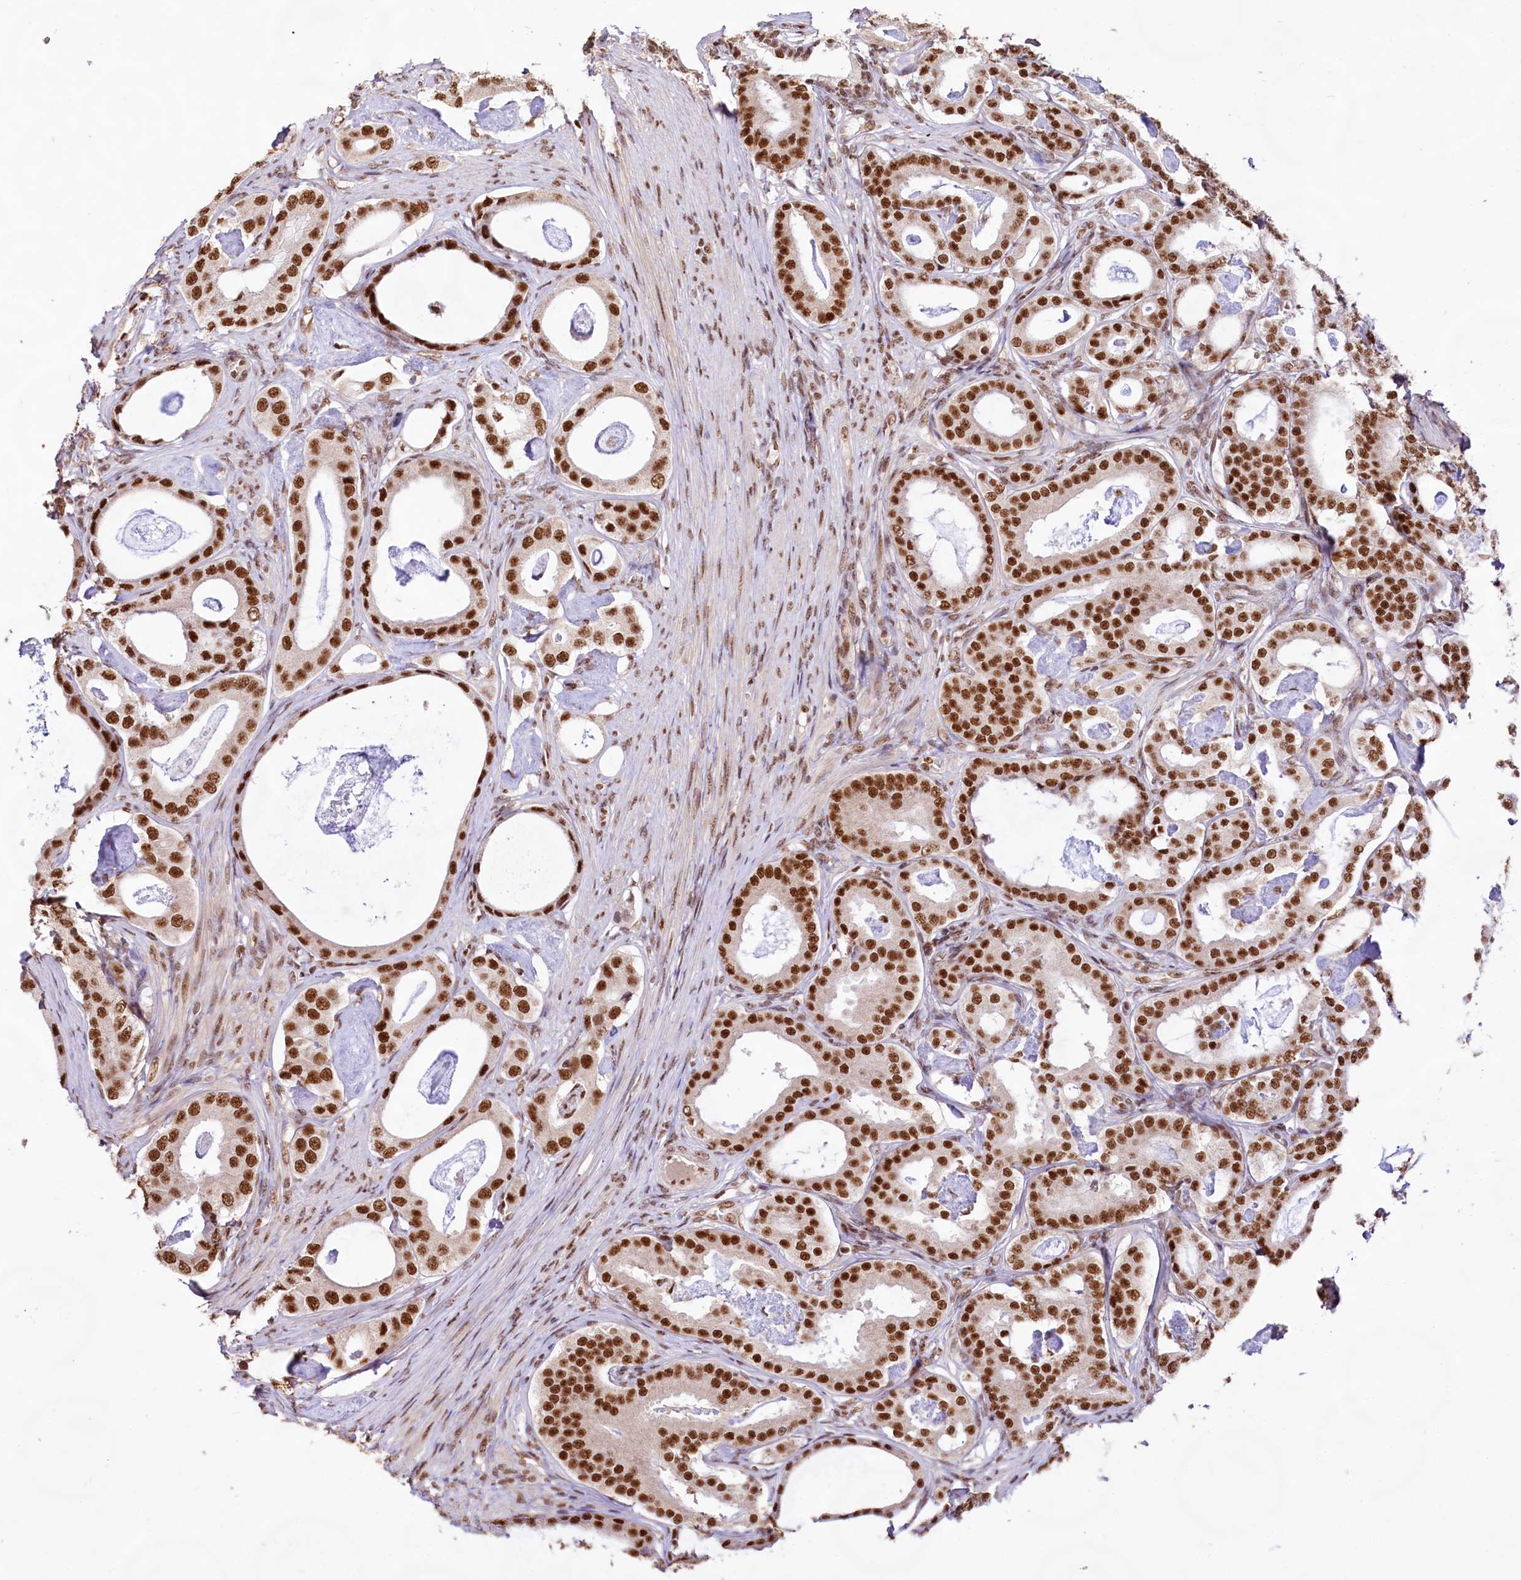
{"staining": {"intensity": "strong", "quantity": ">75%", "location": "nuclear"}, "tissue": "prostate cancer", "cell_type": "Tumor cells", "image_type": "cancer", "snomed": [{"axis": "morphology", "description": "Adenocarcinoma, Low grade"}, {"axis": "topography", "description": "Prostate"}], "caption": "The image demonstrates a brown stain indicating the presence of a protein in the nuclear of tumor cells in adenocarcinoma (low-grade) (prostate).", "gene": "HIRA", "patient": {"sex": "male", "age": 71}}